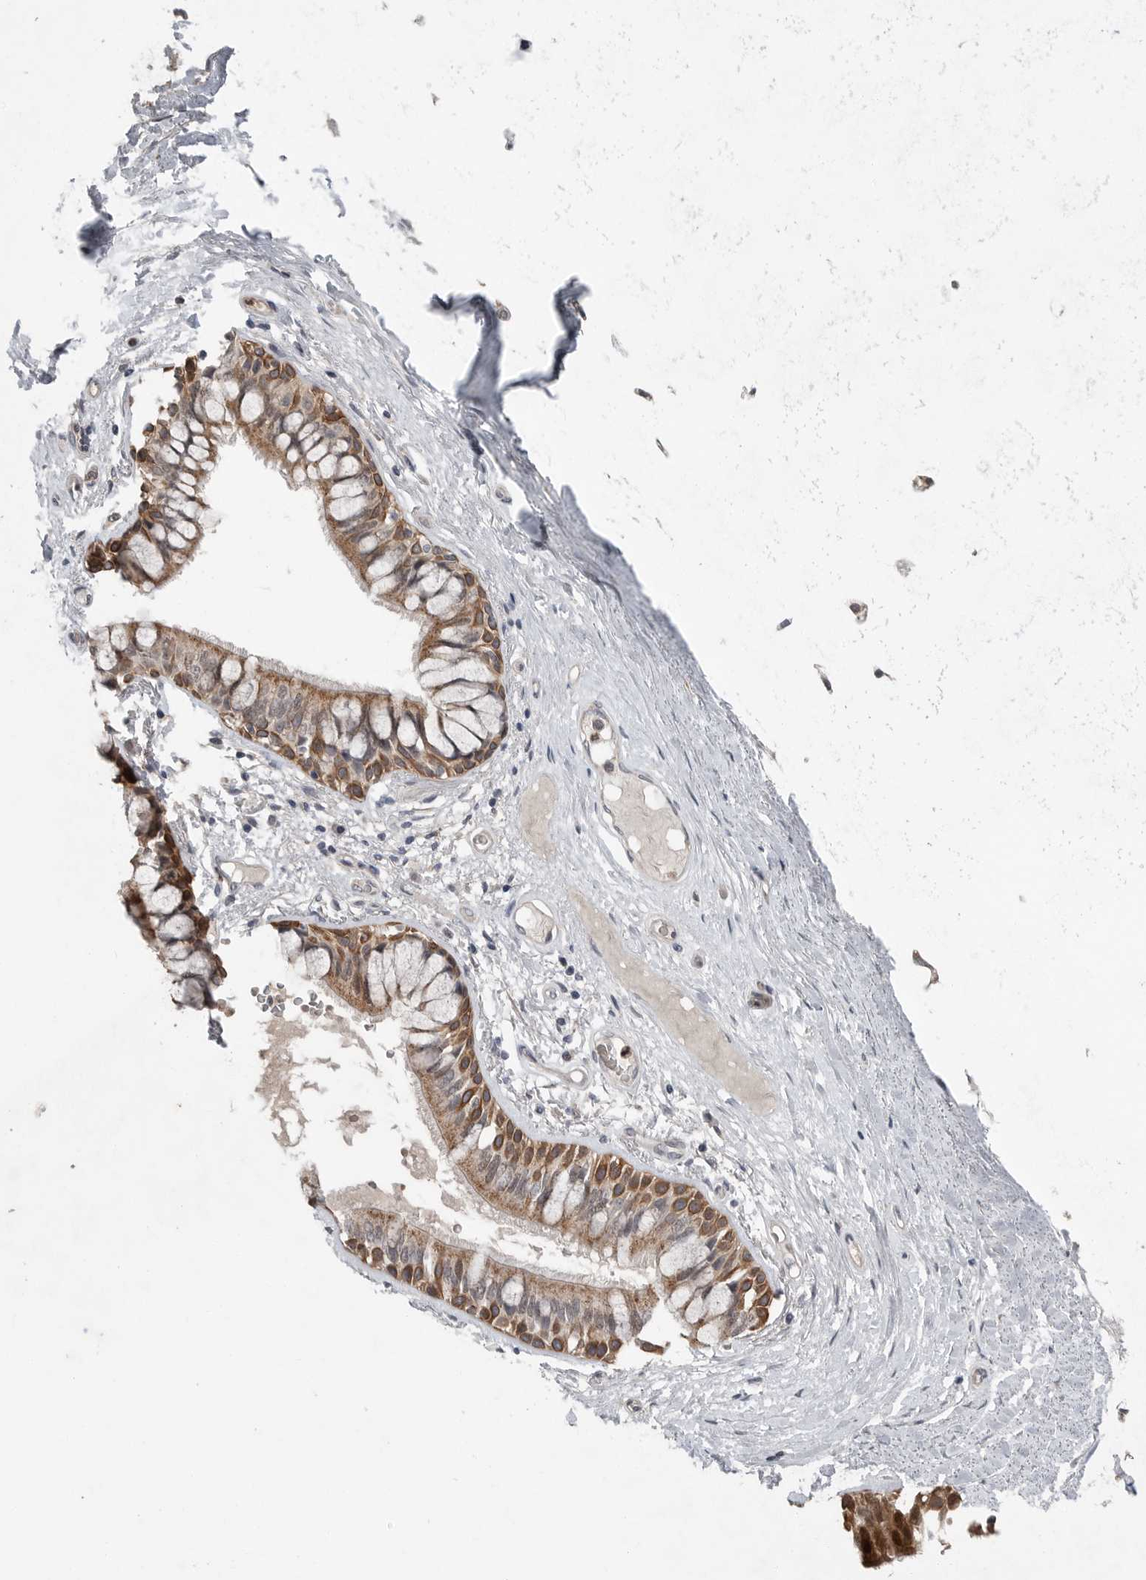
{"staining": {"intensity": "weak", "quantity": "25%-75%", "location": "cytoplasmic/membranous"}, "tissue": "adipose tissue", "cell_type": "Adipocytes", "image_type": "normal", "snomed": [{"axis": "morphology", "description": "Normal tissue, NOS"}, {"axis": "topography", "description": "Bronchus"}], "caption": "High-magnification brightfield microscopy of benign adipose tissue stained with DAB (brown) and counterstained with hematoxylin (blue). adipocytes exhibit weak cytoplasmic/membranous staining is appreciated in about25%-75% of cells.", "gene": "SCP2", "patient": {"sex": "male", "age": 66}}